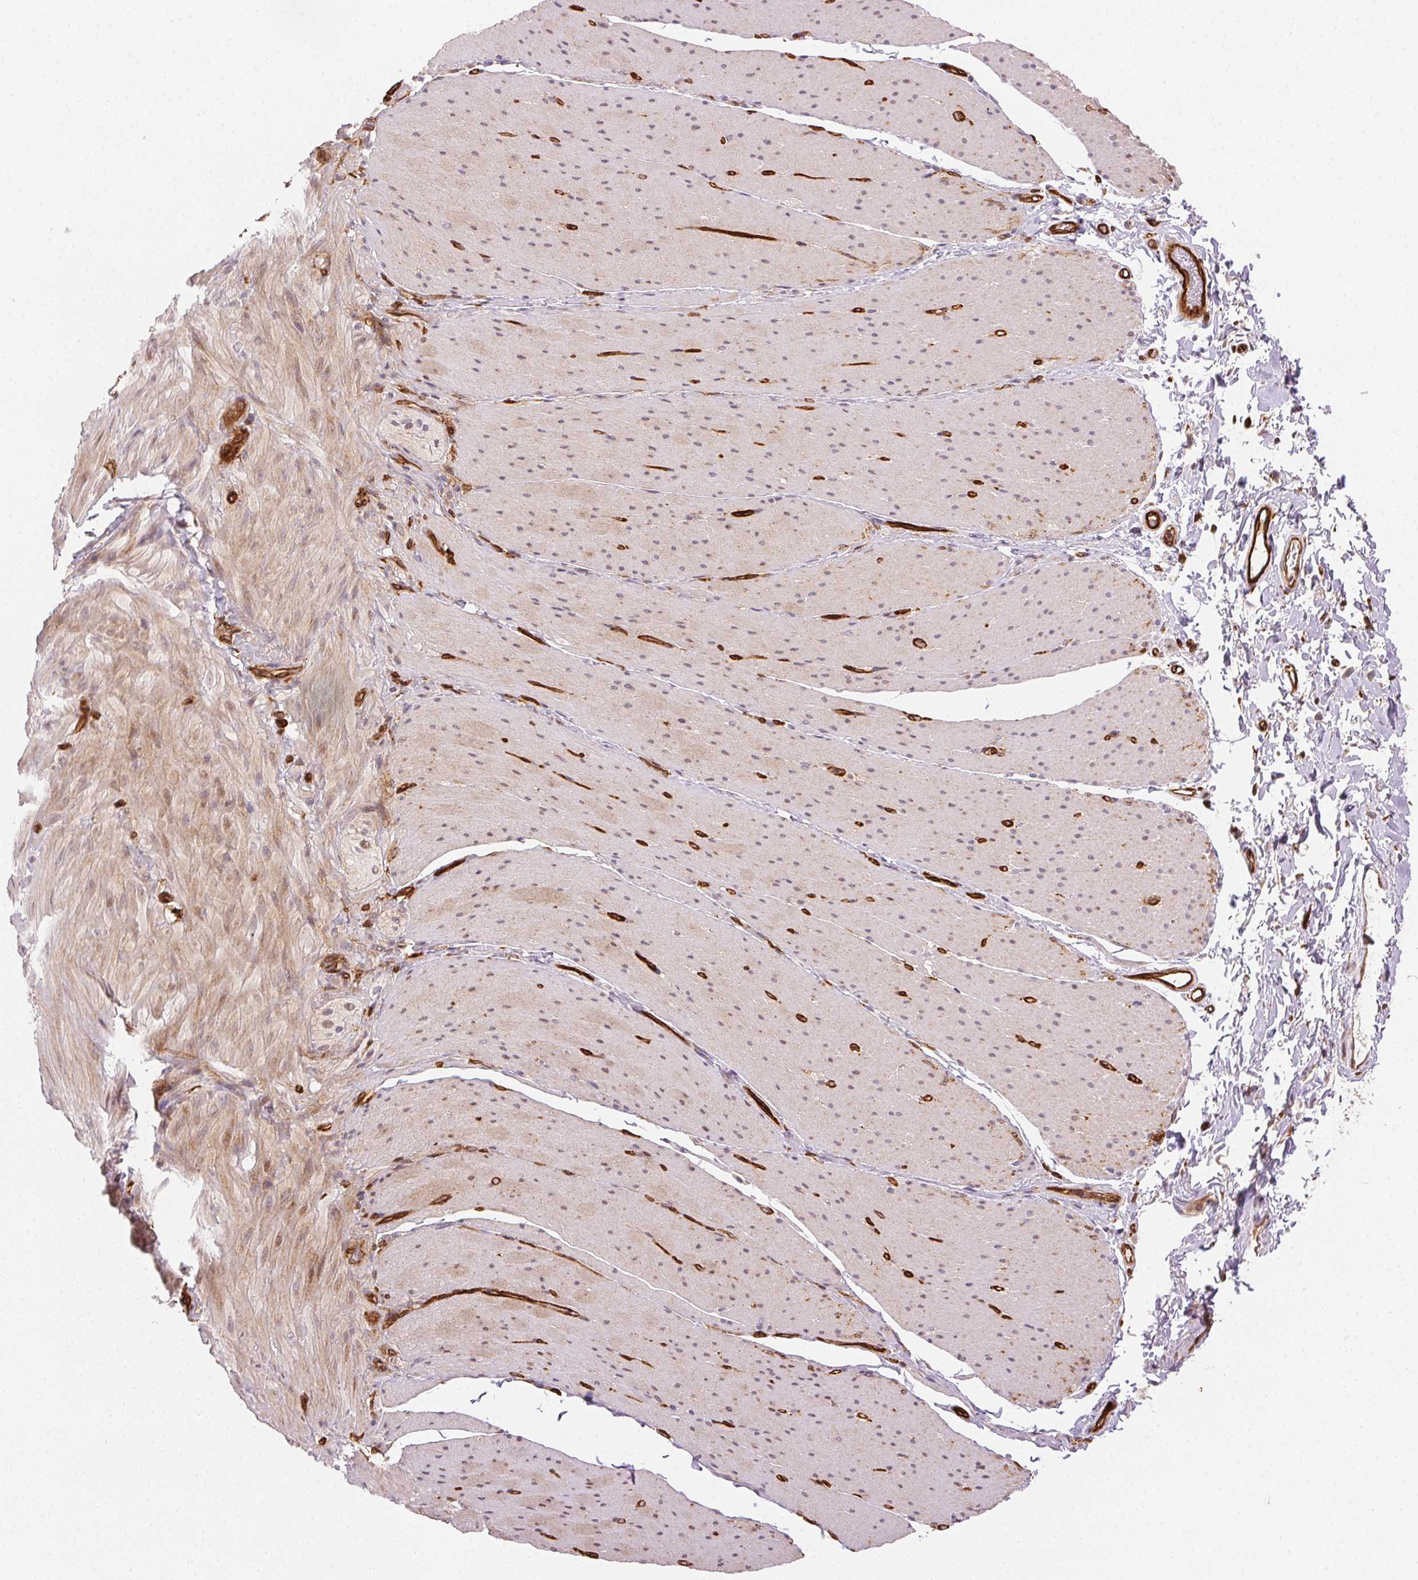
{"staining": {"intensity": "strong", "quantity": "25%-75%", "location": "cytoplasmic/membranous"}, "tissue": "smooth muscle", "cell_type": "Smooth muscle cells", "image_type": "normal", "snomed": [{"axis": "morphology", "description": "Normal tissue, NOS"}, {"axis": "topography", "description": "Smooth muscle"}, {"axis": "topography", "description": "Colon"}], "caption": "Protein staining of unremarkable smooth muscle shows strong cytoplasmic/membranous positivity in about 25%-75% of smooth muscle cells. The staining was performed using DAB to visualize the protein expression in brown, while the nuclei were stained in blue with hematoxylin (Magnification: 20x).", "gene": "RNASET2", "patient": {"sex": "male", "age": 73}}